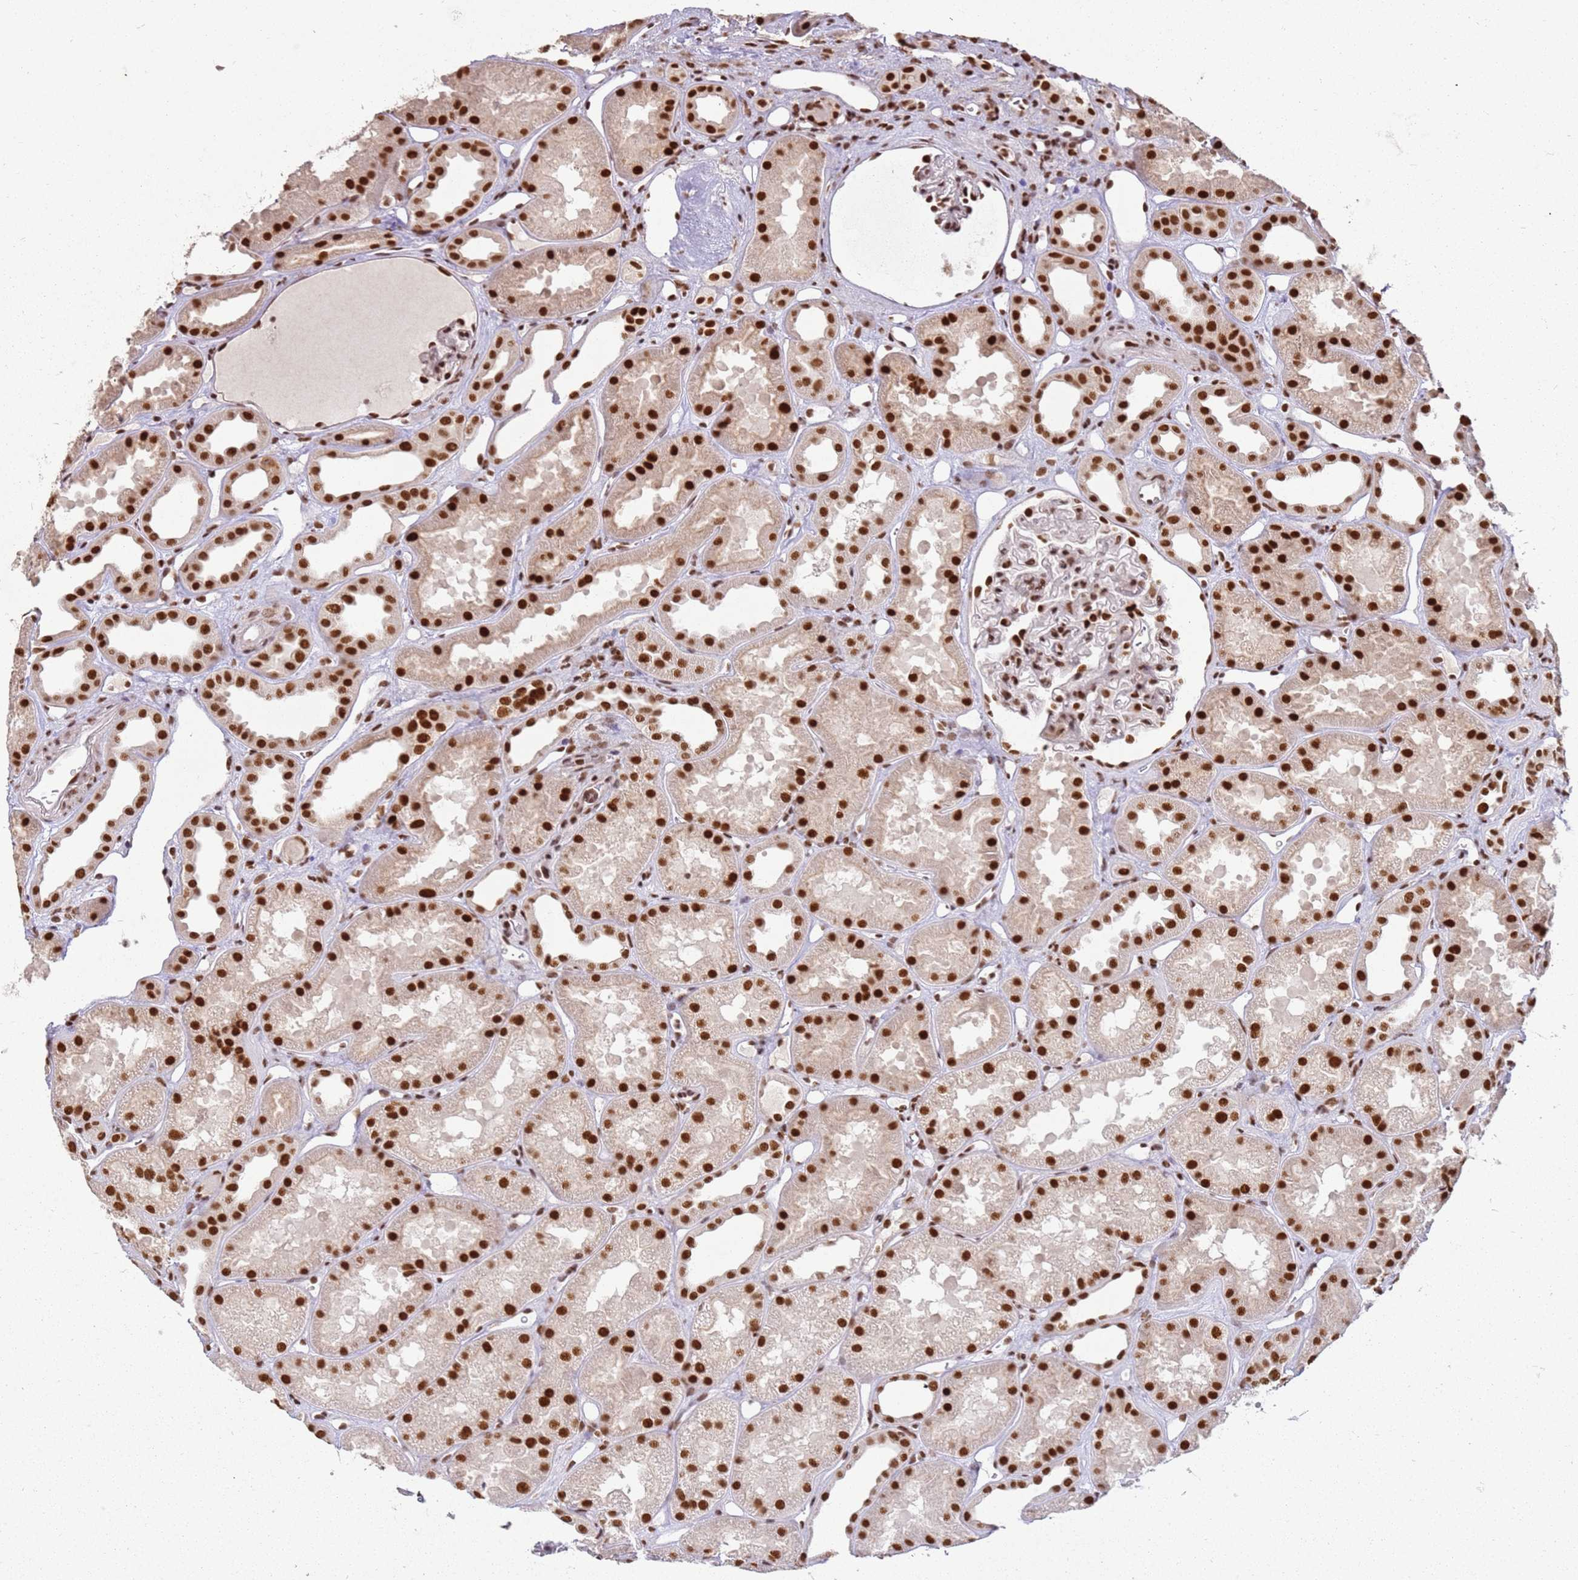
{"staining": {"intensity": "moderate", "quantity": ">75%", "location": "nuclear"}, "tissue": "kidney", "cell_type": "Cells in glomeruli", "image_type": "normal", "snomed": [{"axis": "morphology", "description": "Normal tissue, NOS"}, {"axis": "topography", "description": "Kidney"}], "caption": "Immunohistochemistry image of unremarkable kidney stained for a protein (brown), which shows medium levels of moderate nuclear expression in approximately >75% of cells in glomeruli.", "gene": "TENT4A", "patient": {"sex": "male", "age": 61}}